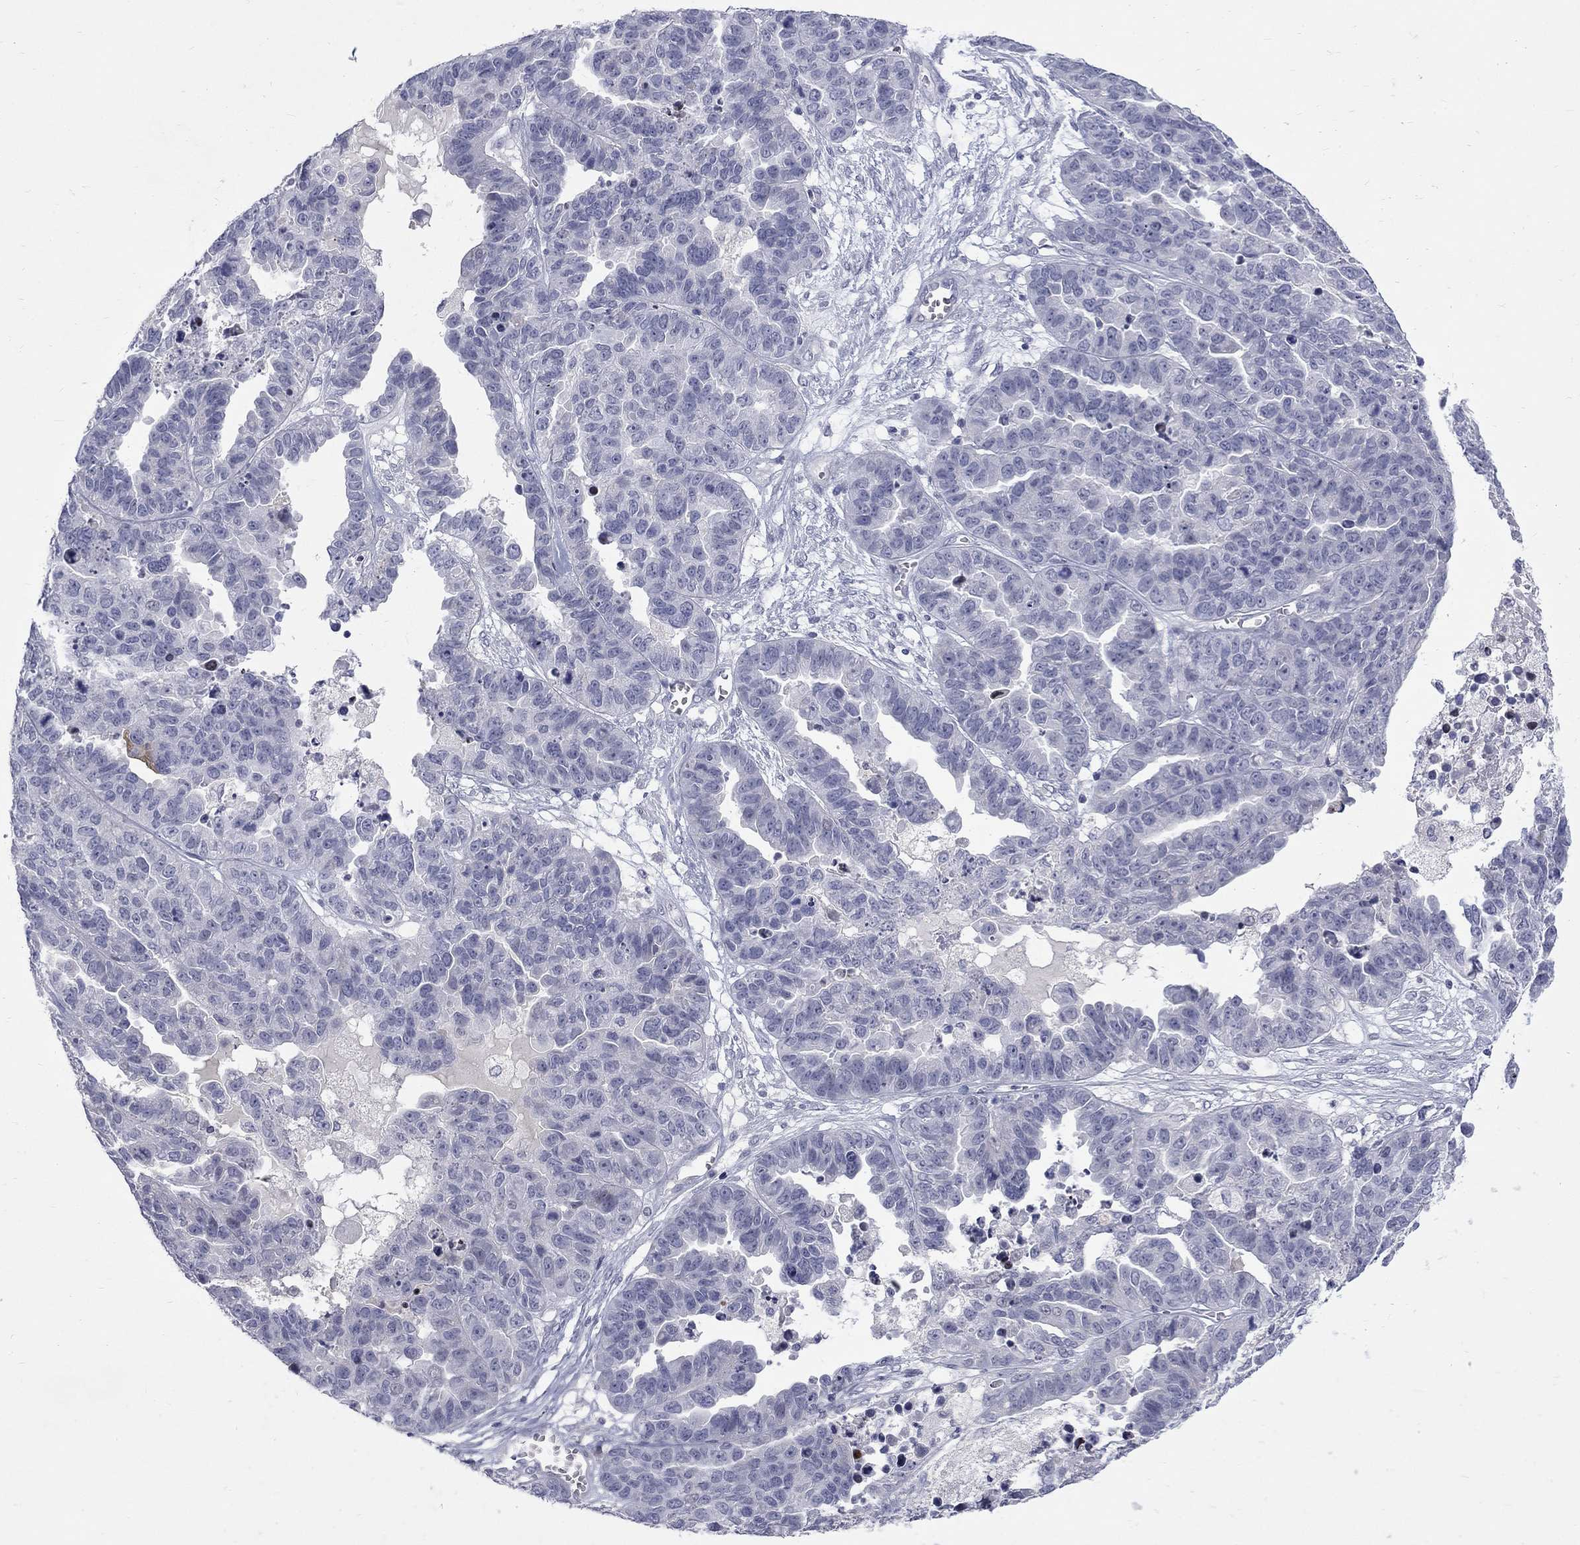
{"staining": {"intensity": "negative", "quantity": "none", "location": "none"}, "tissue": "ovarian cancer", "cell_type": "Tumor cells", "image_type": "cancer", "snomed": [{"axis": "morphology", "description": "Cystadenocarcinoma, serous, NOS"}, {"axis": "topography", "description": "Ovary"}], "caption": "Immunohistochemistry (IHC) histopathology image of neoplastic tissue: ovarian cancer (serous cystadenocarcinoma) stained with DAB demonstrates no significant protein expression in tumor cells.", "gene": "CTNND2", "patient": {"sex": "female", "age": 87}}